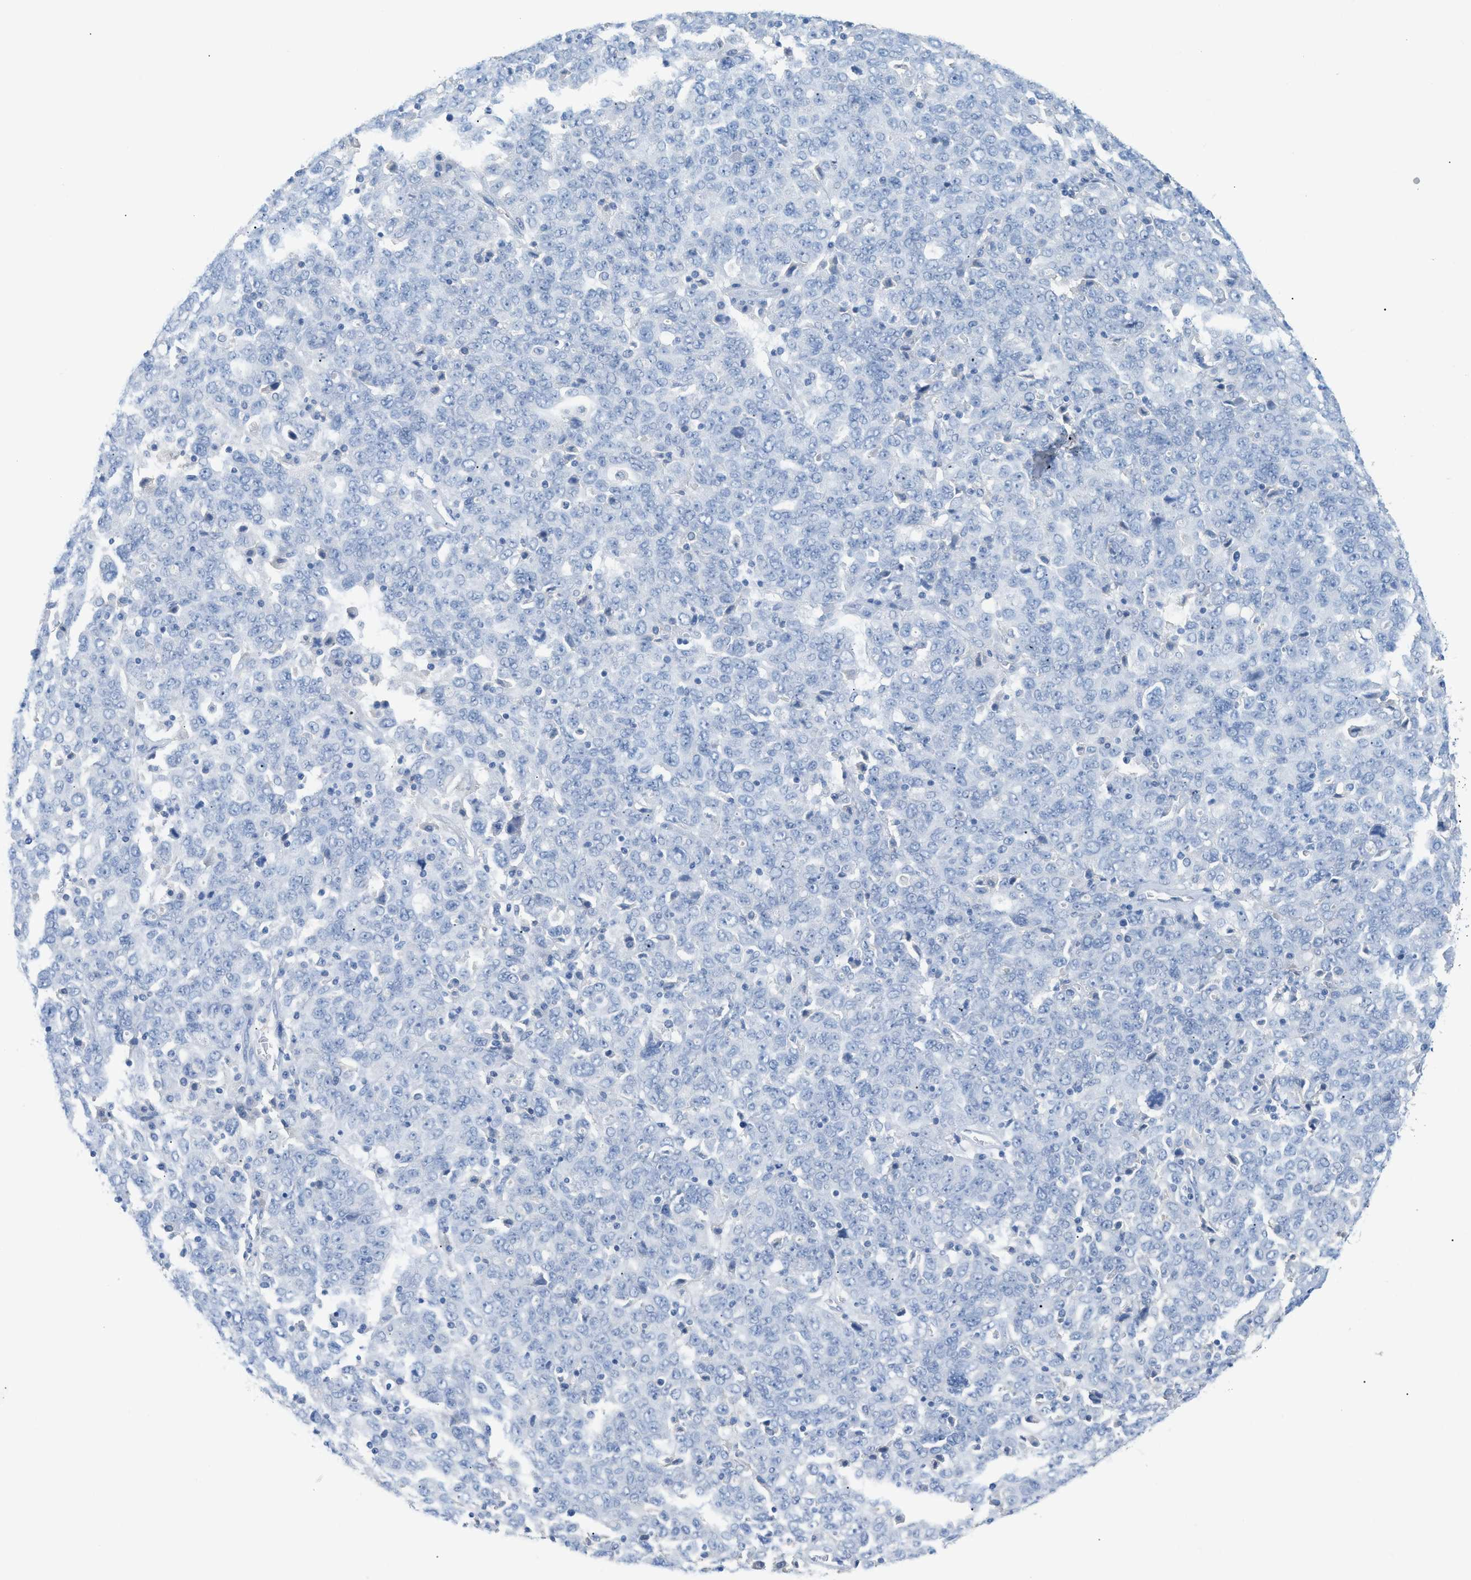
{"staining": {"intensity": "negative", "quantity": "none", "location": "none"}, "tissue": "ovarian cancer", "cell_type": "Tumor cells", "image_type": "cancer", "snomed": [{"axis": "morphology", "description": "Carcinoma, endometroid"}, {"axis": "topography", "description": "Ovary"}], "caption": "This is an IHC micrograph of ovarian cancer (endometroid carcinoma). There is no expression in tumor cells.", "gene": "PAPPA", "patient": {"sex": "female", "age": 62}}